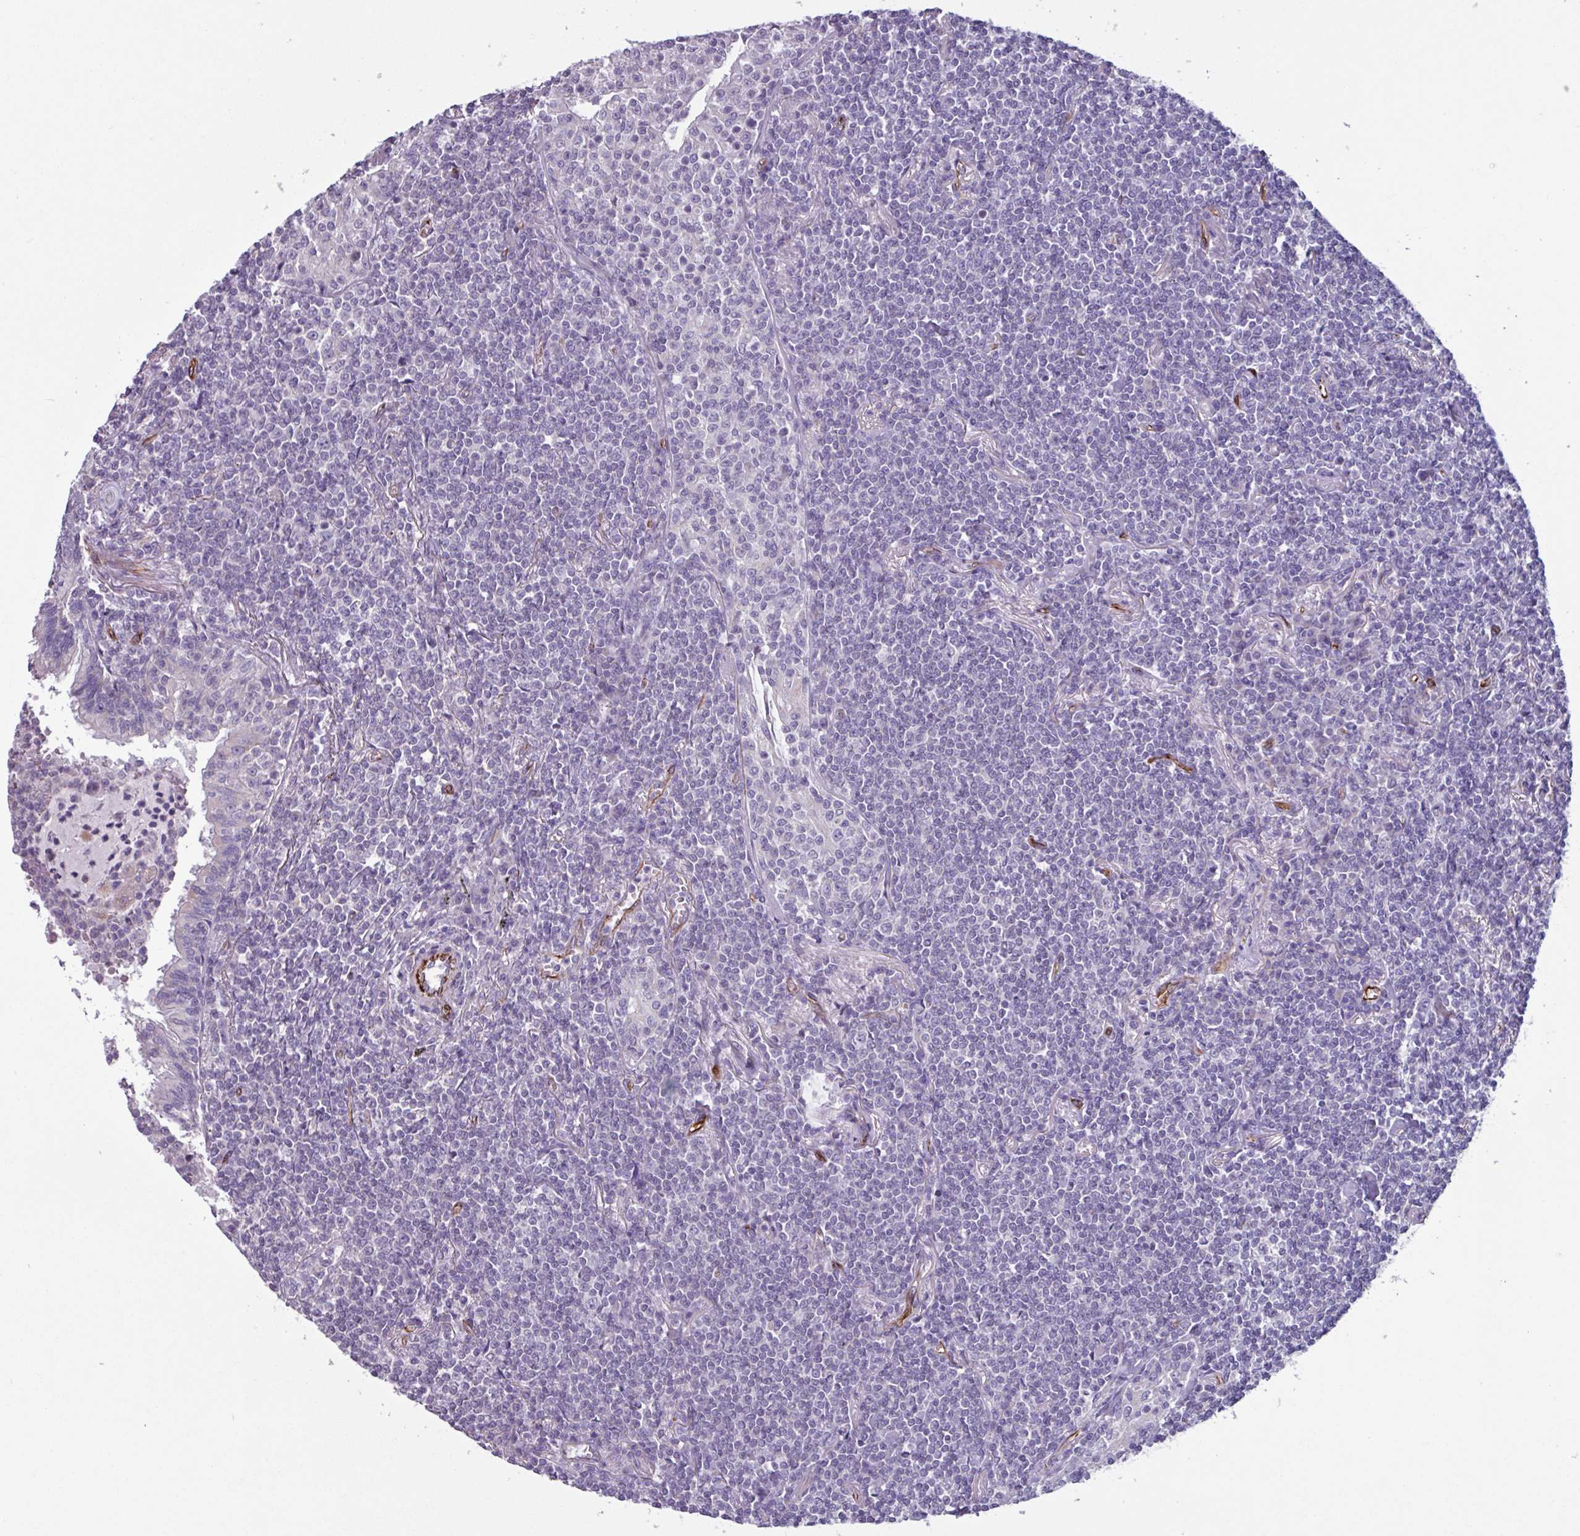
{"staining": {"intensity": "negative", "quantity": "none", "location": "none"}, "tissue": "lymphoma", "cell_type": "Tumor cells", "image_type": "cancer", "snomed": [{"axis": "morphology", "description": "Malignant lymphoma, non-Hodgkin's type, Low grade"}, {"axis": "topography", "description": "Lung"}], "caption": "Low-grade malignant lymphoma, non-Hodgkin's type was stained to show a protein in brown. There is no significant expression in tumor cells.", "gene": "BTD", "patient": {"sex": "female", "age": 71}}